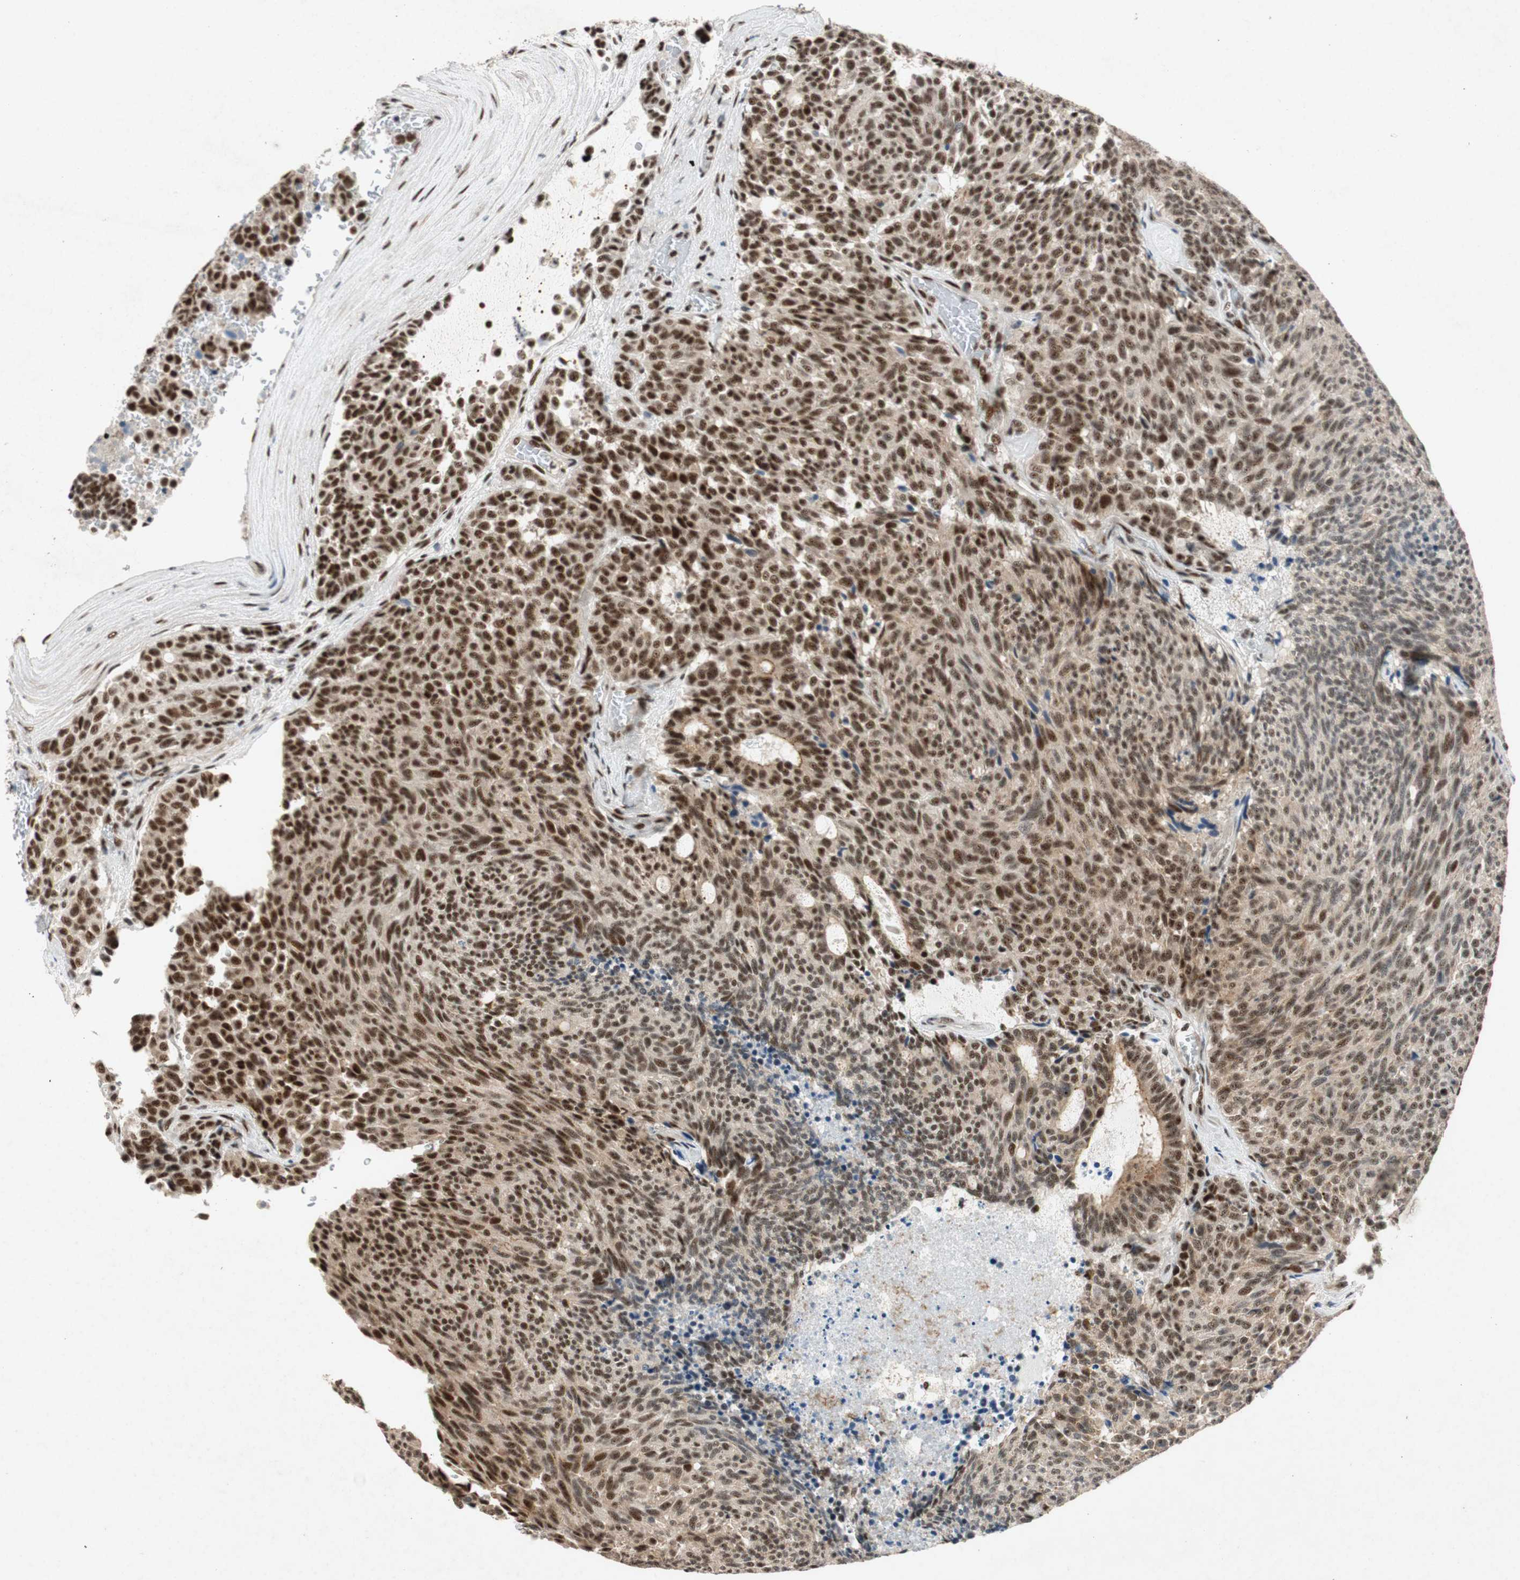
{"staining": {"intensity": "strong", "quantity": ">75%", "location": "nuclear"}, "tissue": "carcinoid", "cell_type": "Tumor cells", "image_type": "cancer", "snomed": [{"axis": "morphology", "description": "Carcinoid, malignant, NOS"}, {"axis": "topography", "description": "Pancreas"}], "caption": "An IHC micrograph of tumor tissue is shown. Protein staining in brown shows strong nuclear positivity in carcinoid (malignant) within tumor cells.", "gene": "NCBP3", "patient": {"sex": "female", "age": 54}}